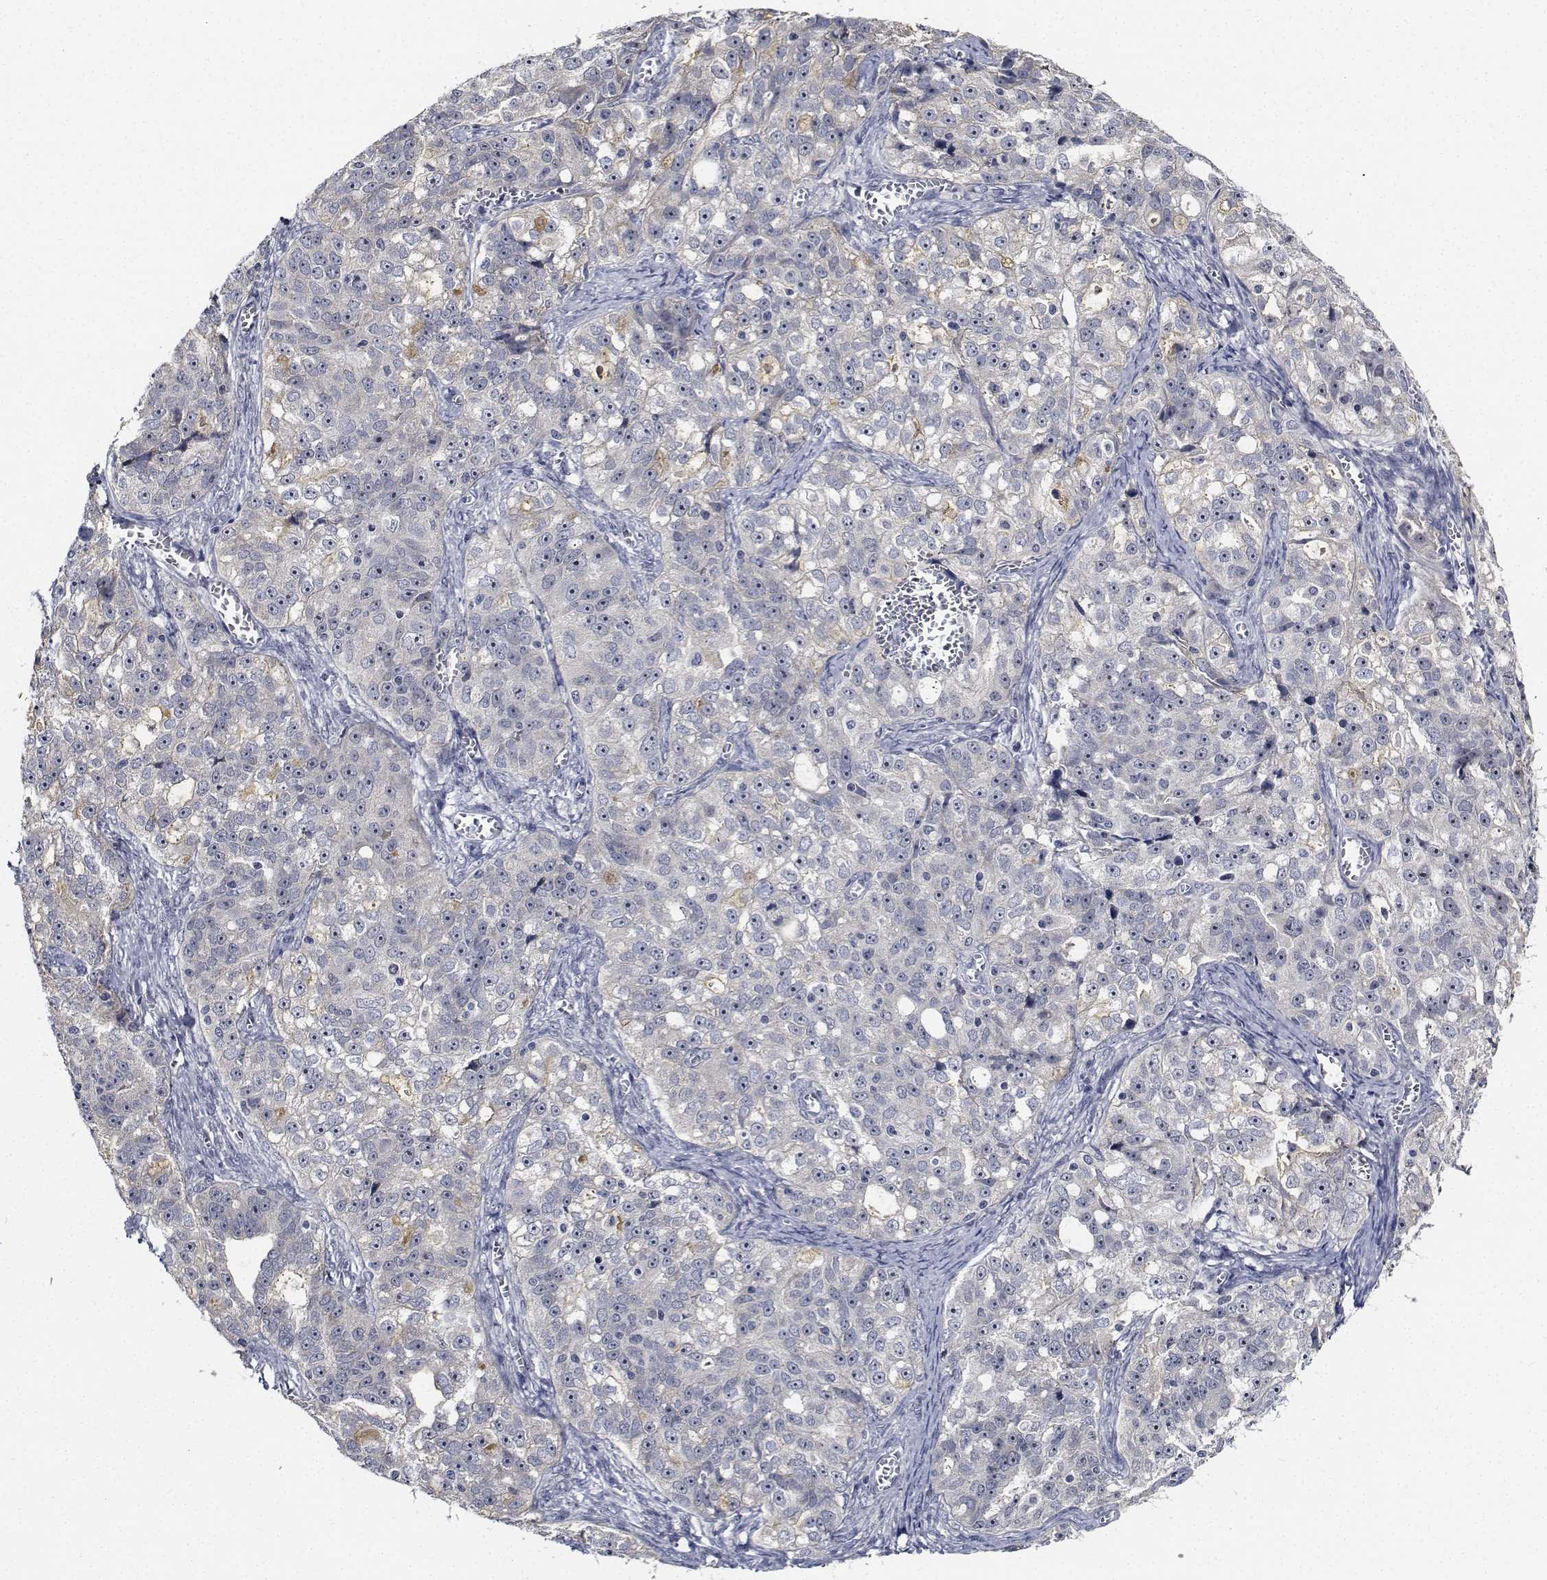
{"staining": {"intensity": "negative", "quantity": "none", "location": "none"}, "tissue": "ovarian cancer", "cell_type": "Tumor cells", "image_type": "cancer", "snomed": [{"axis": "morphology", "description": "Cystadenocarcinoma, serous, NOS"}, {"axis": "topography", "description": "Ovary"}], "caption": "Tumor cells are negative for protein expression in human ovarian serous cystadenocarcinoma.", "gene": "NVL", "patient": {"sex": "female", "age": 51}}